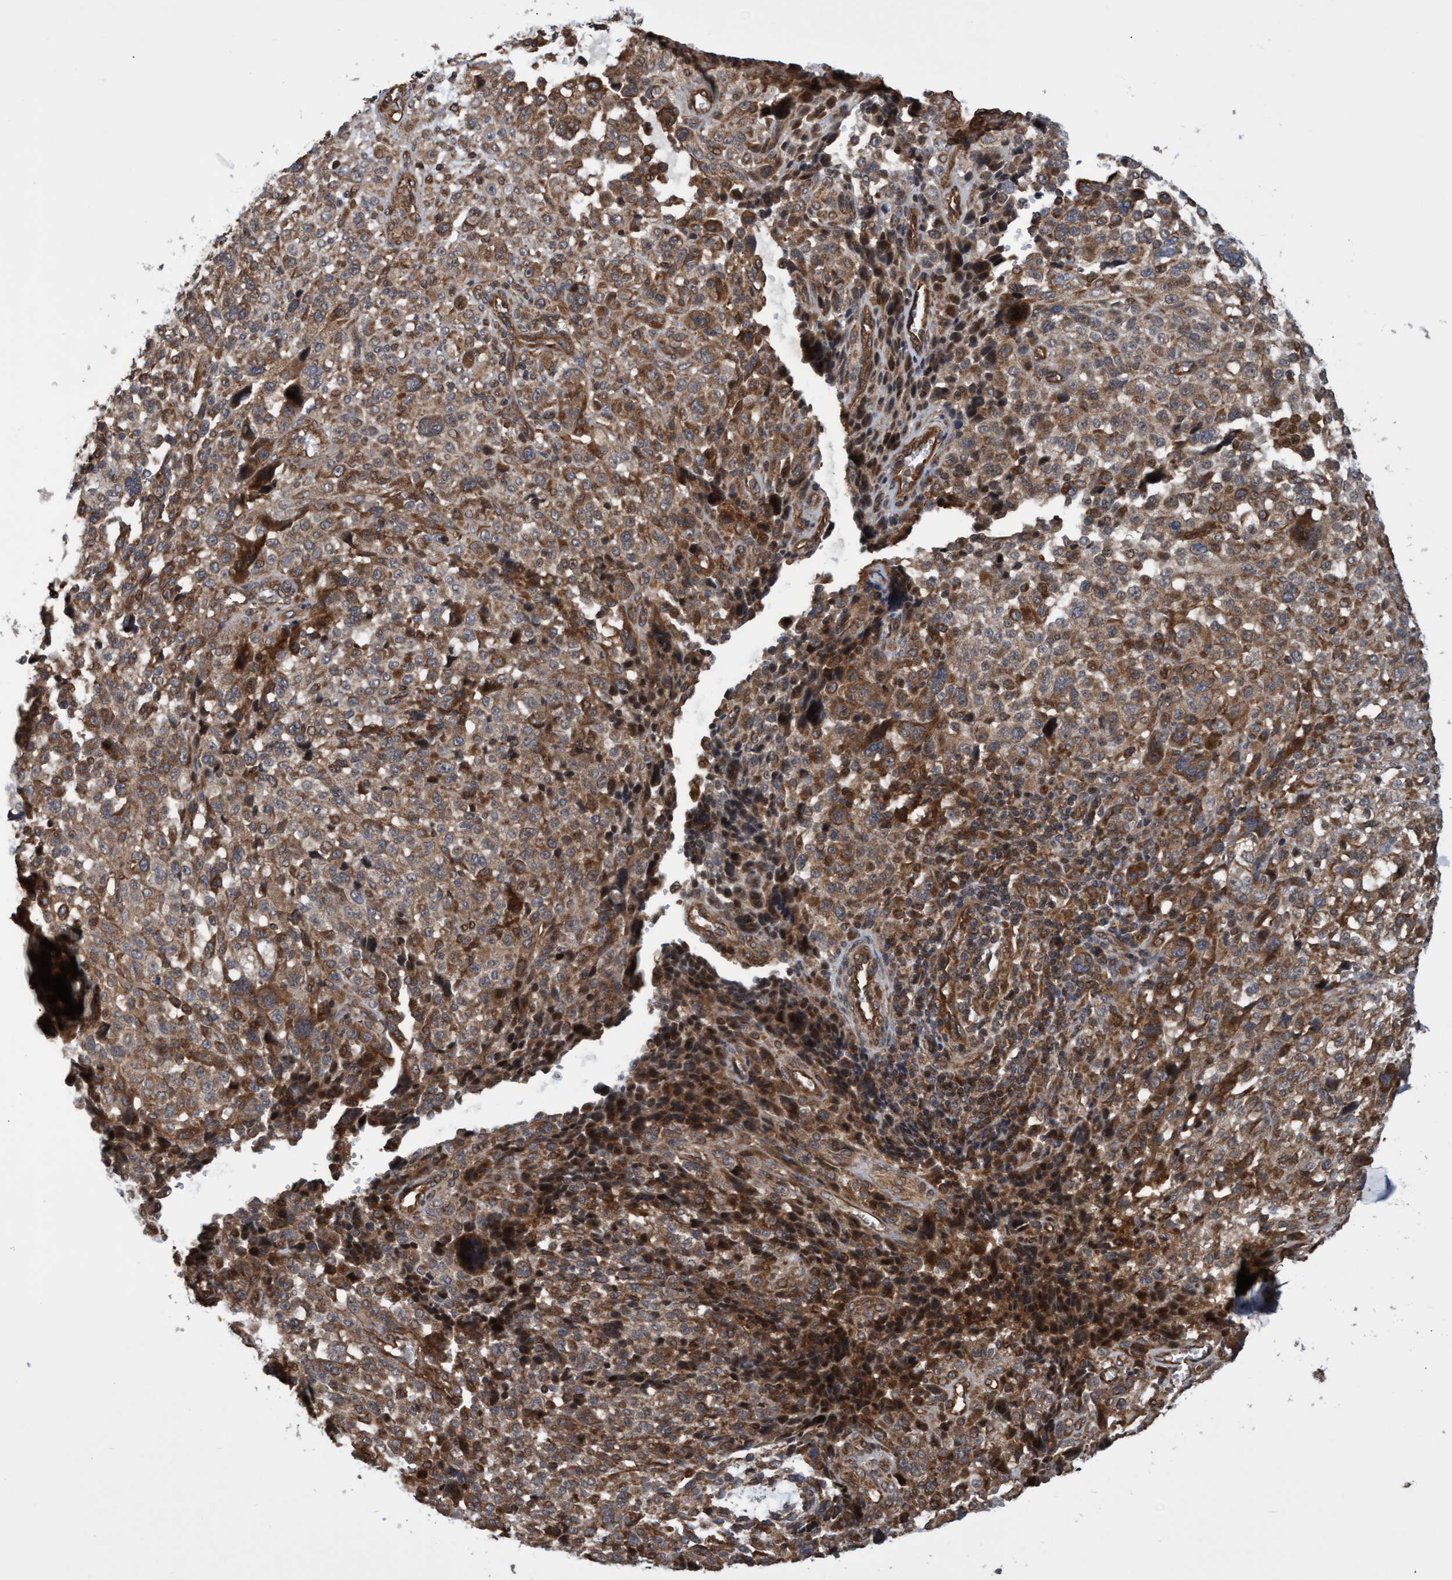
{"staining": {"intensity": "moderate", "quantity": ">75%", "location": "cytoplasmic/membranous"}, "tissue": "melanoma", "cell_type": "Tumor cells", "image_type": "cancer", "snomed": [{"axis": "morphology", "description": "Malignant melanoma, NOS"}, {"axis": "topography", "description": "Skin"}], "caption": "Immunohistochemical staining of malignant melanoma demonstrates medium levels of moderate cytoplasmic/membranous protein staining in about >75% of tumor cells.", "gene": "TNFRSF10B", "patient": {"sex": "female", "age": 55}}